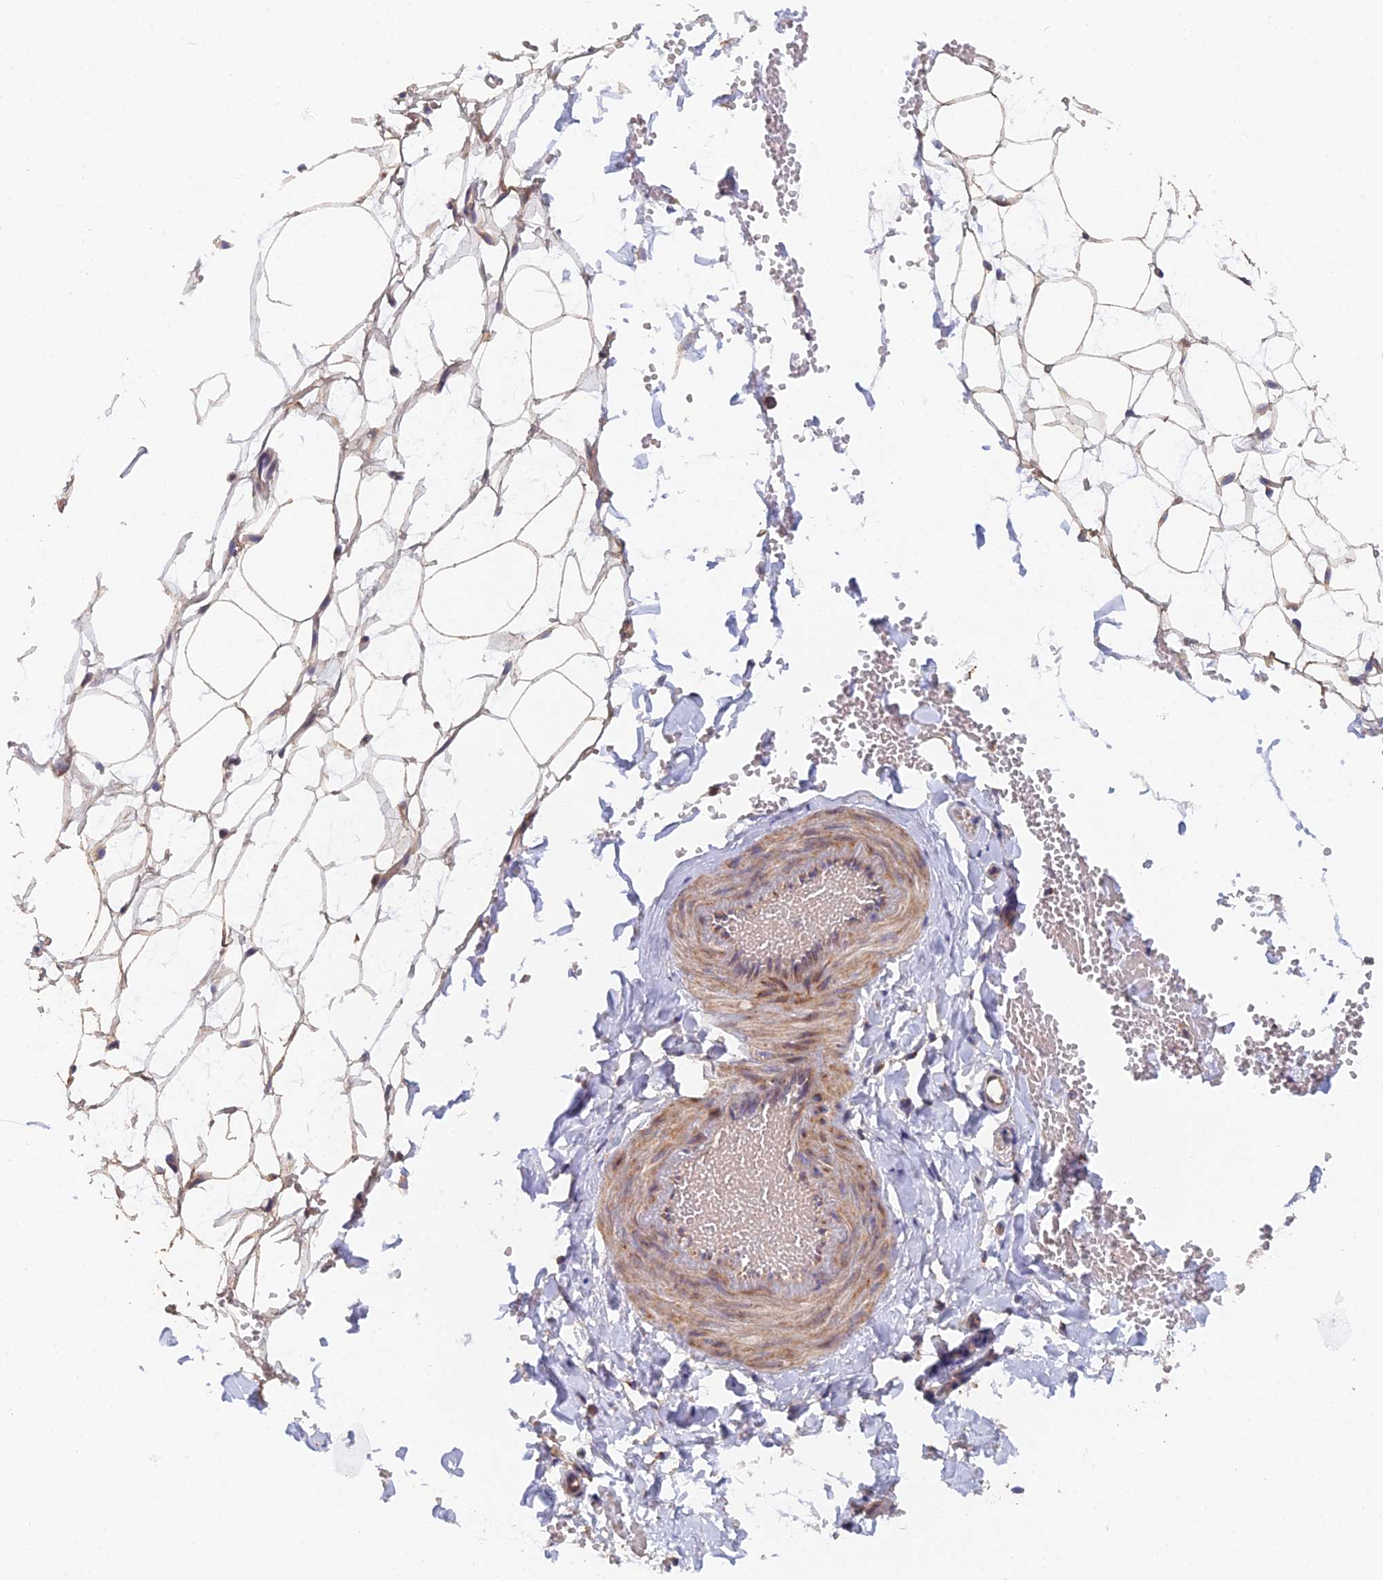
{"staining": {"intensity": "weak", "quantity": "25%-75%", "location": "cytoplasmic/membranous"}, "tissue": "adipose tissue", "cell_type": "Adipocytes", "image_type": "normal", "snomed": [{"axis": "morphology", "description": "Normal tissue, NOS"}, {"axis": "topography", "description": "Breast"}], "caption": "Immunohistochemistry (DAB) staining of normal human adipose tissue demonstrates weak cytoplasmic/membranous protein expression in about 25%-75% of adipocytes. The staining was performed using DAB, with brown indicating positive protein expression. Nuclei are stained blue with hematoxylin.", "gene": "ECSIT", "patient": {"sex": "female", "age": 23}}